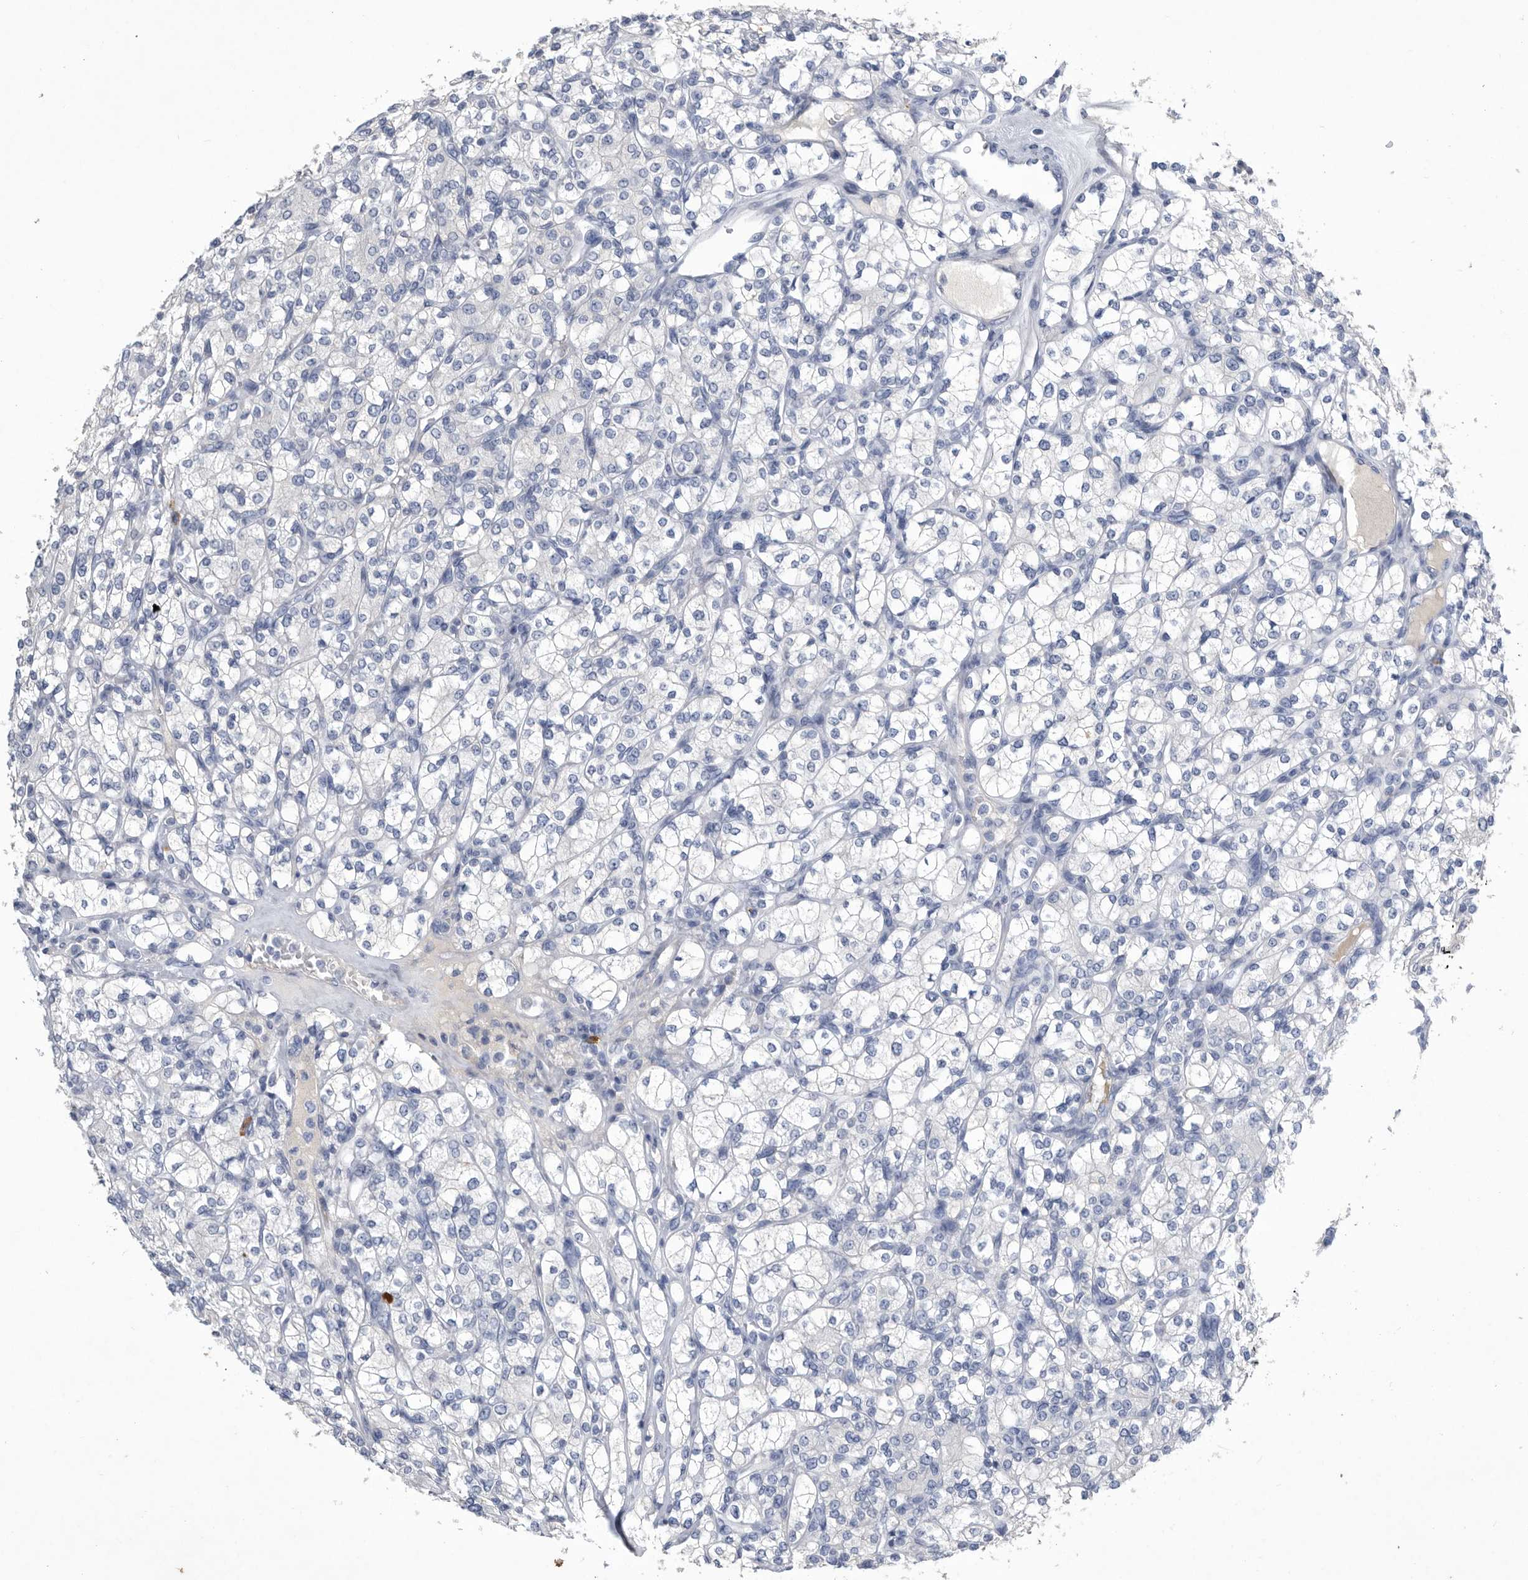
{"staining": {"intensity": "negative", "quantity": "none", "location": "none"}, "tissue": "renal cancer", "cell_type": "Tumor cells", "image_type": "cancer", "snomed": [{"axis": "morphology", "description": "Adenocarcinoma, NOS"}, {"axis": "topography", "description": "Kidney"}], "caption": "Immunohistochemistry (IHC) of human renal cancer (adenocarcinoma) shows no expression in tumor cells.", "gene": "BTBD6", "patient": {"sex": "male", "age": 77}}